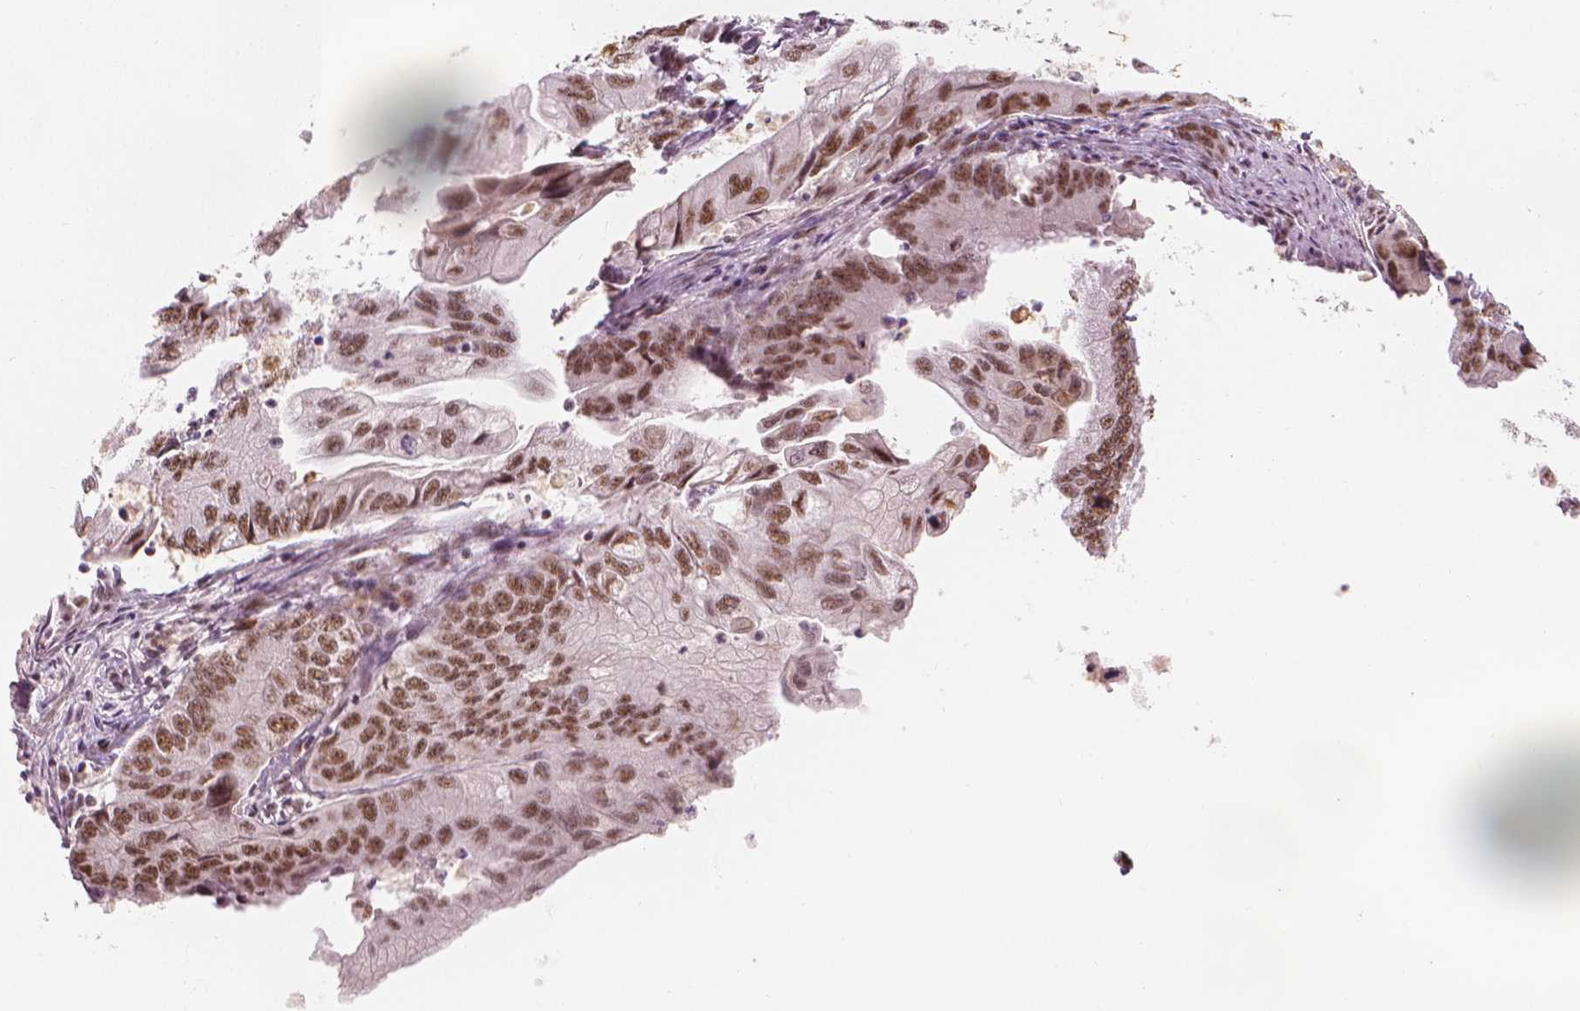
{"staining": {"intensity": "moderate", "quantity": ">75%", "location": "nuclear"}, "tissue": "stomach cancer", "cell_type": "Tumor cells", "image_type": "cancer", "snomed": [{"axis": "morphology", "description": "Adenocarcinoma, NOS"}, {"axis": "topography", "description": "Pancreas"}, {"axis": "topography", "description": "Stomach, upper"}], "caption": "The histopathology image demonstrates immunohistochemical staining of stomach cancer (adenocarcinoma). There is moderate nuclear expression is identified in approximately >75% of tumor cells. (DAB = brown stain, brightfield microscopy at high magnification).", "gene": "ELF2", "patient": {"sex": "male", "age": 77}}